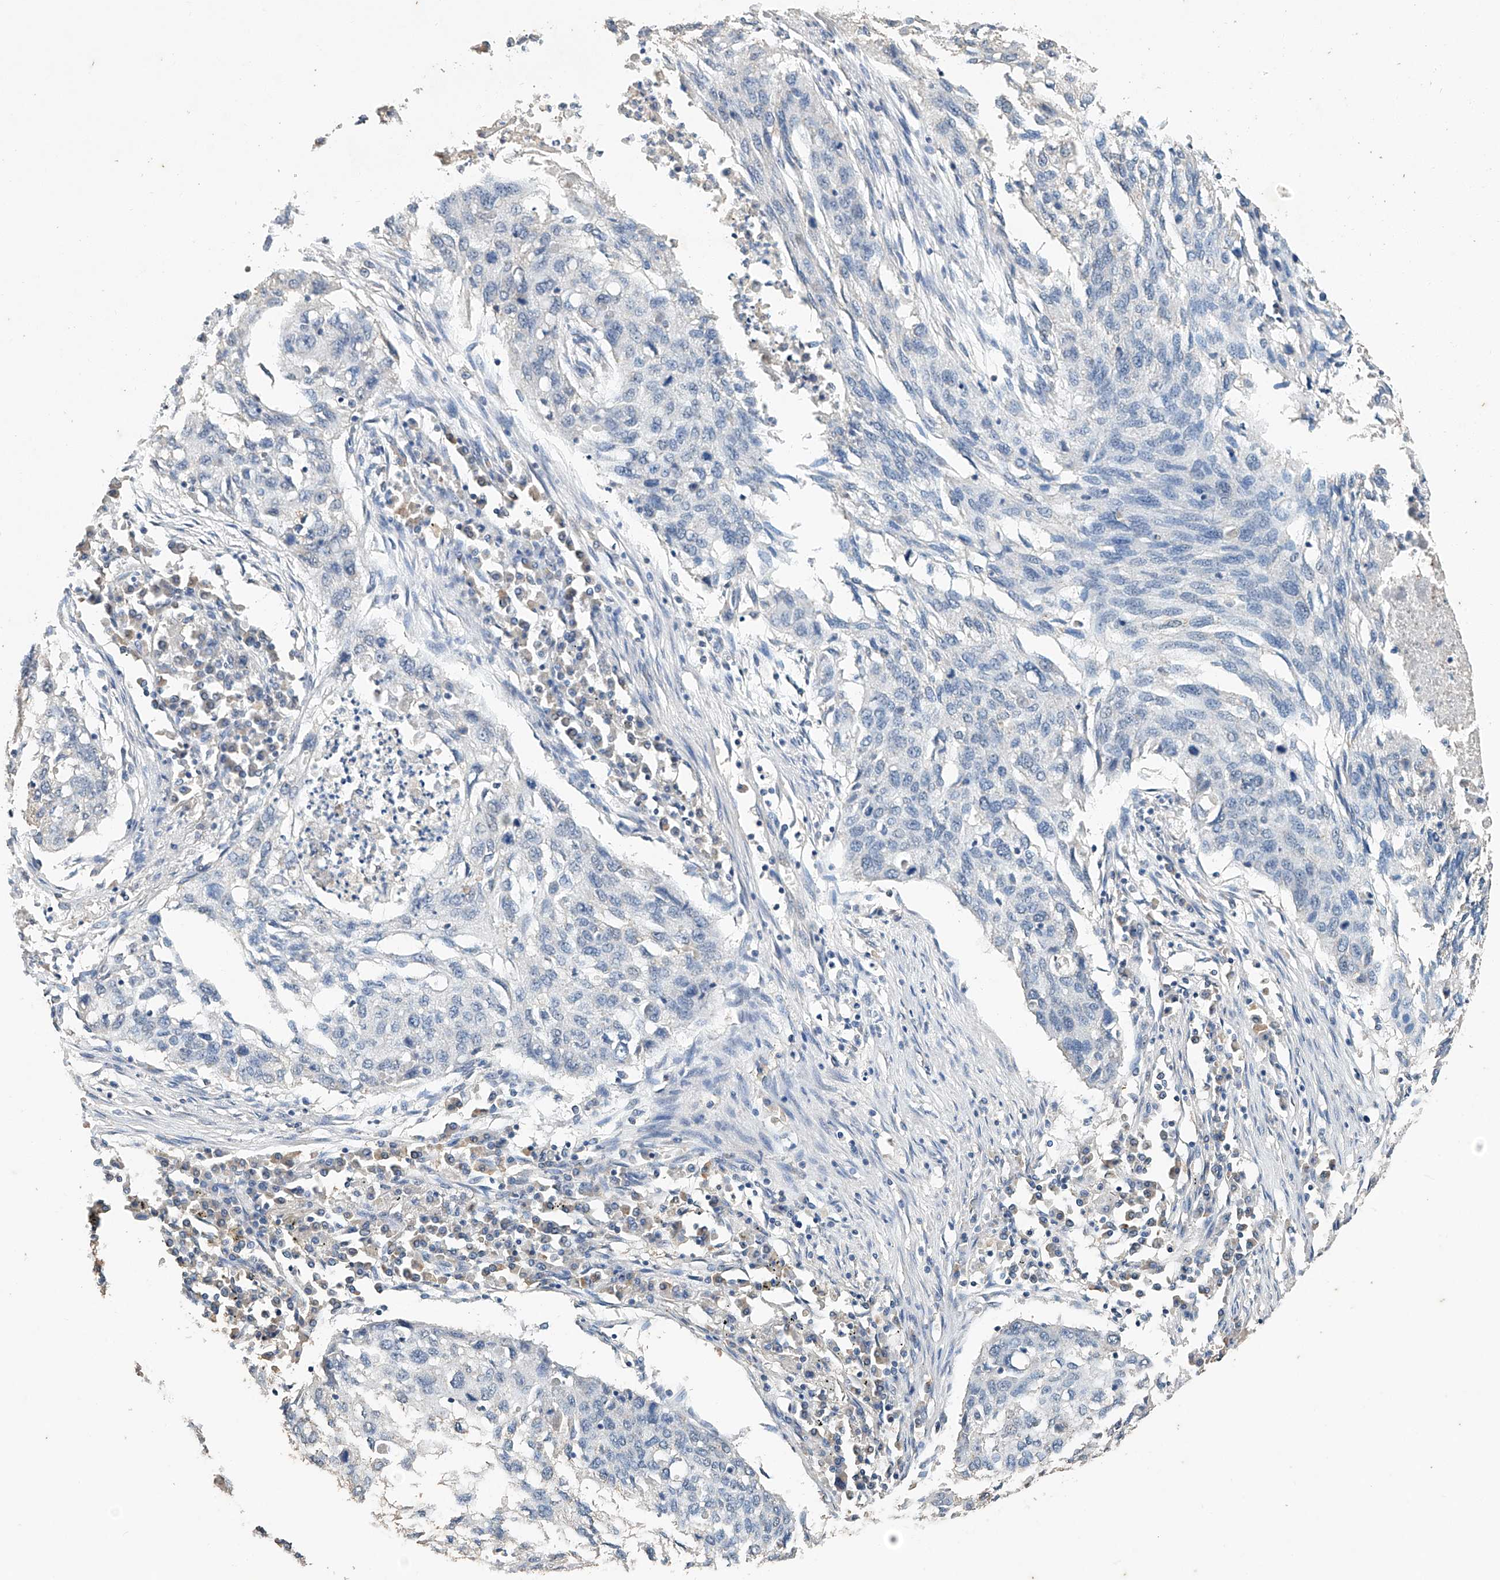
{"staining": {"intensity": "negative", "quantity": "none", "location": "none"}, "tissue": "lung cancer", "cell_type": "Tumor cells", "image_type": "cancer", "snomed": [{"axis": "morphology", "description": "Squamous cell carcinoma, NOS"}, {"axis": "topography", "description": "Lung"}], "caption": "IHC photomicrograph of lung cancer (squamous cell carcinoma) stained for a protein (brown), which exhibits no positivity in tumor cells.", "gene": "CERS4", "patient": {"sex": "female", "age": 63}}